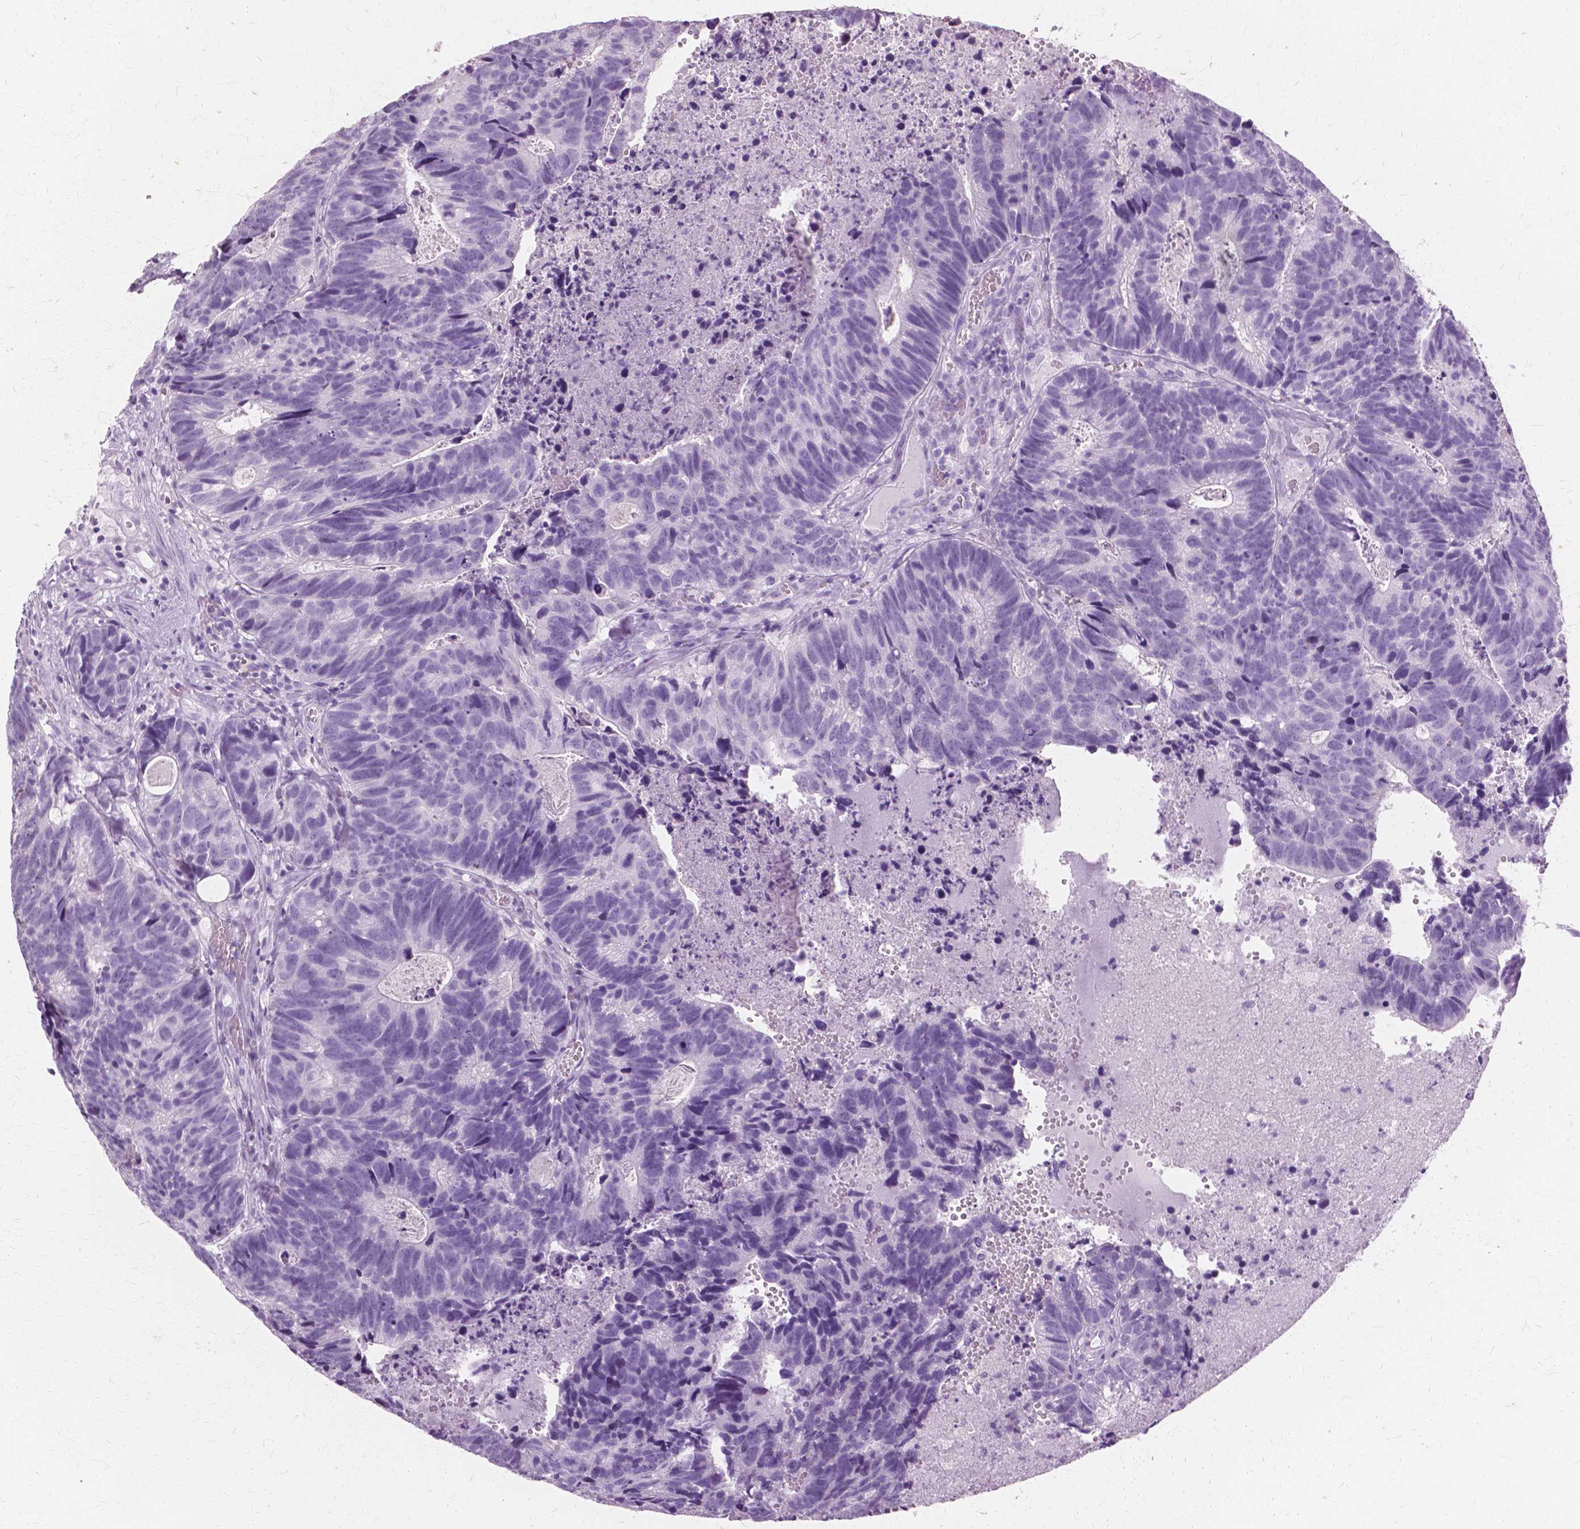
{"staining": {"intensity": "negative", "quantity": "none", "location": "none"}, "tissue": "head and neck cancer", "cell_type": "Tumor cells", "image_type": "cancer", "snomed": [{"axis": "morphology", "description": "Adenocarcinoma, NOS"}, {"axis": "topography", "description": "Head-Neck"}], "caption": "Immunohistochemistry (IHC) micrograph of neoplastic tissue: human head and neck adenocarcinoma stained with DAB (3,3'-diaminobenzidine) reveals no significant protein positivity in tumor cells. The staining is performed using DAB brown chromogen with nuclei counter-stained in using hematoxylin.", "gene": "SFTPD", "patient": {"sex": "male", "age": 62}}